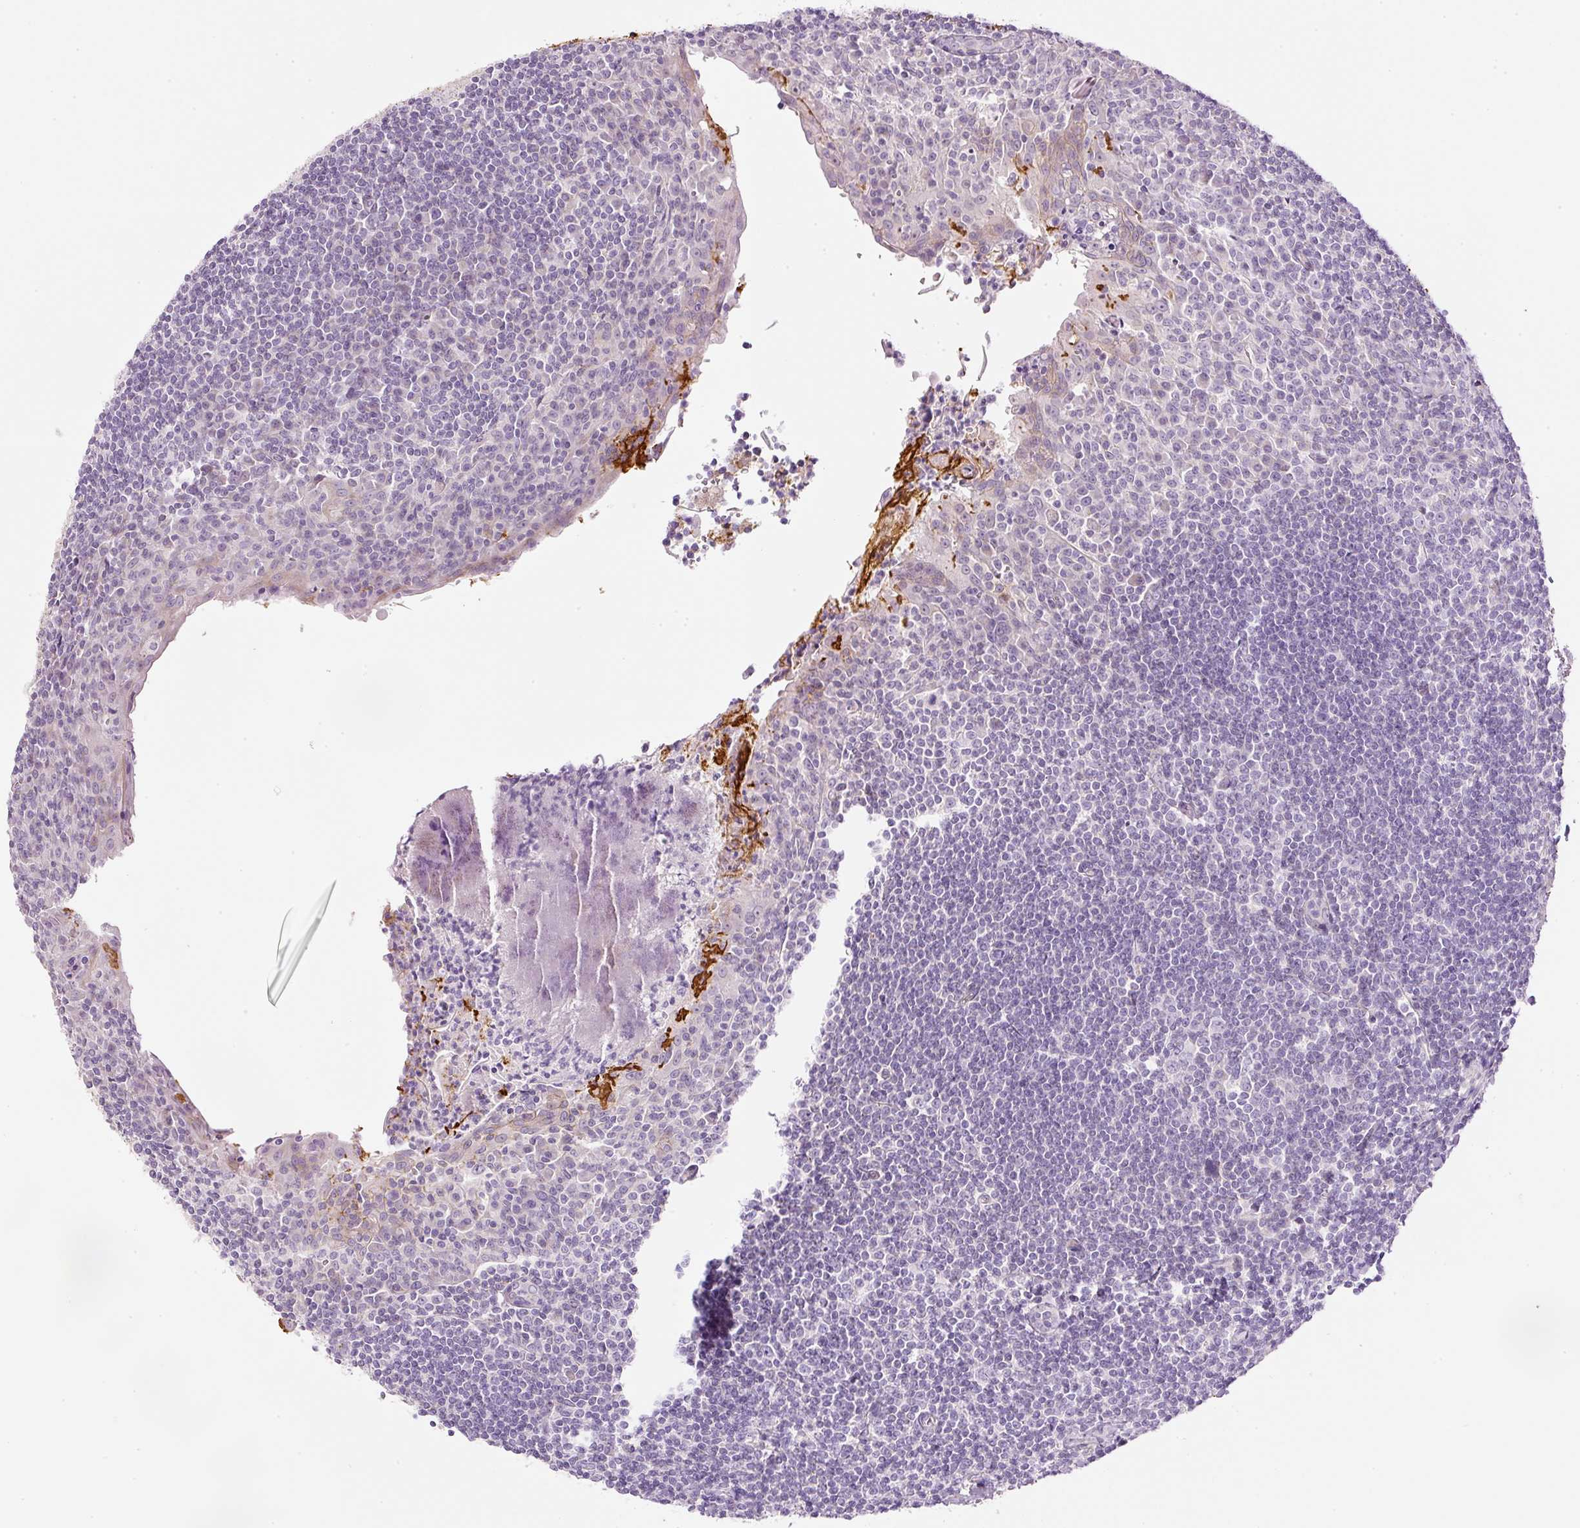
{"staining": {"intensity": "negative", "quantity": "none", "location": "none"}, "tissue": "tonsil", "cell_type": "Germinal center cells", "image_type": "normal", "snomed": [{"axis": "morphology", "description": "Normal tissue, NOS"}, {"axis": "topography", "description": "Tonsil"}], "caption": "Immunohistochemical staining of unremarkable tonsil shows no significant expression in germinal center cells. (DAB IHC with hematoxylin counter stain).", "gene": "KPNA5", "patient": {"sex": "male", "age": 27}}